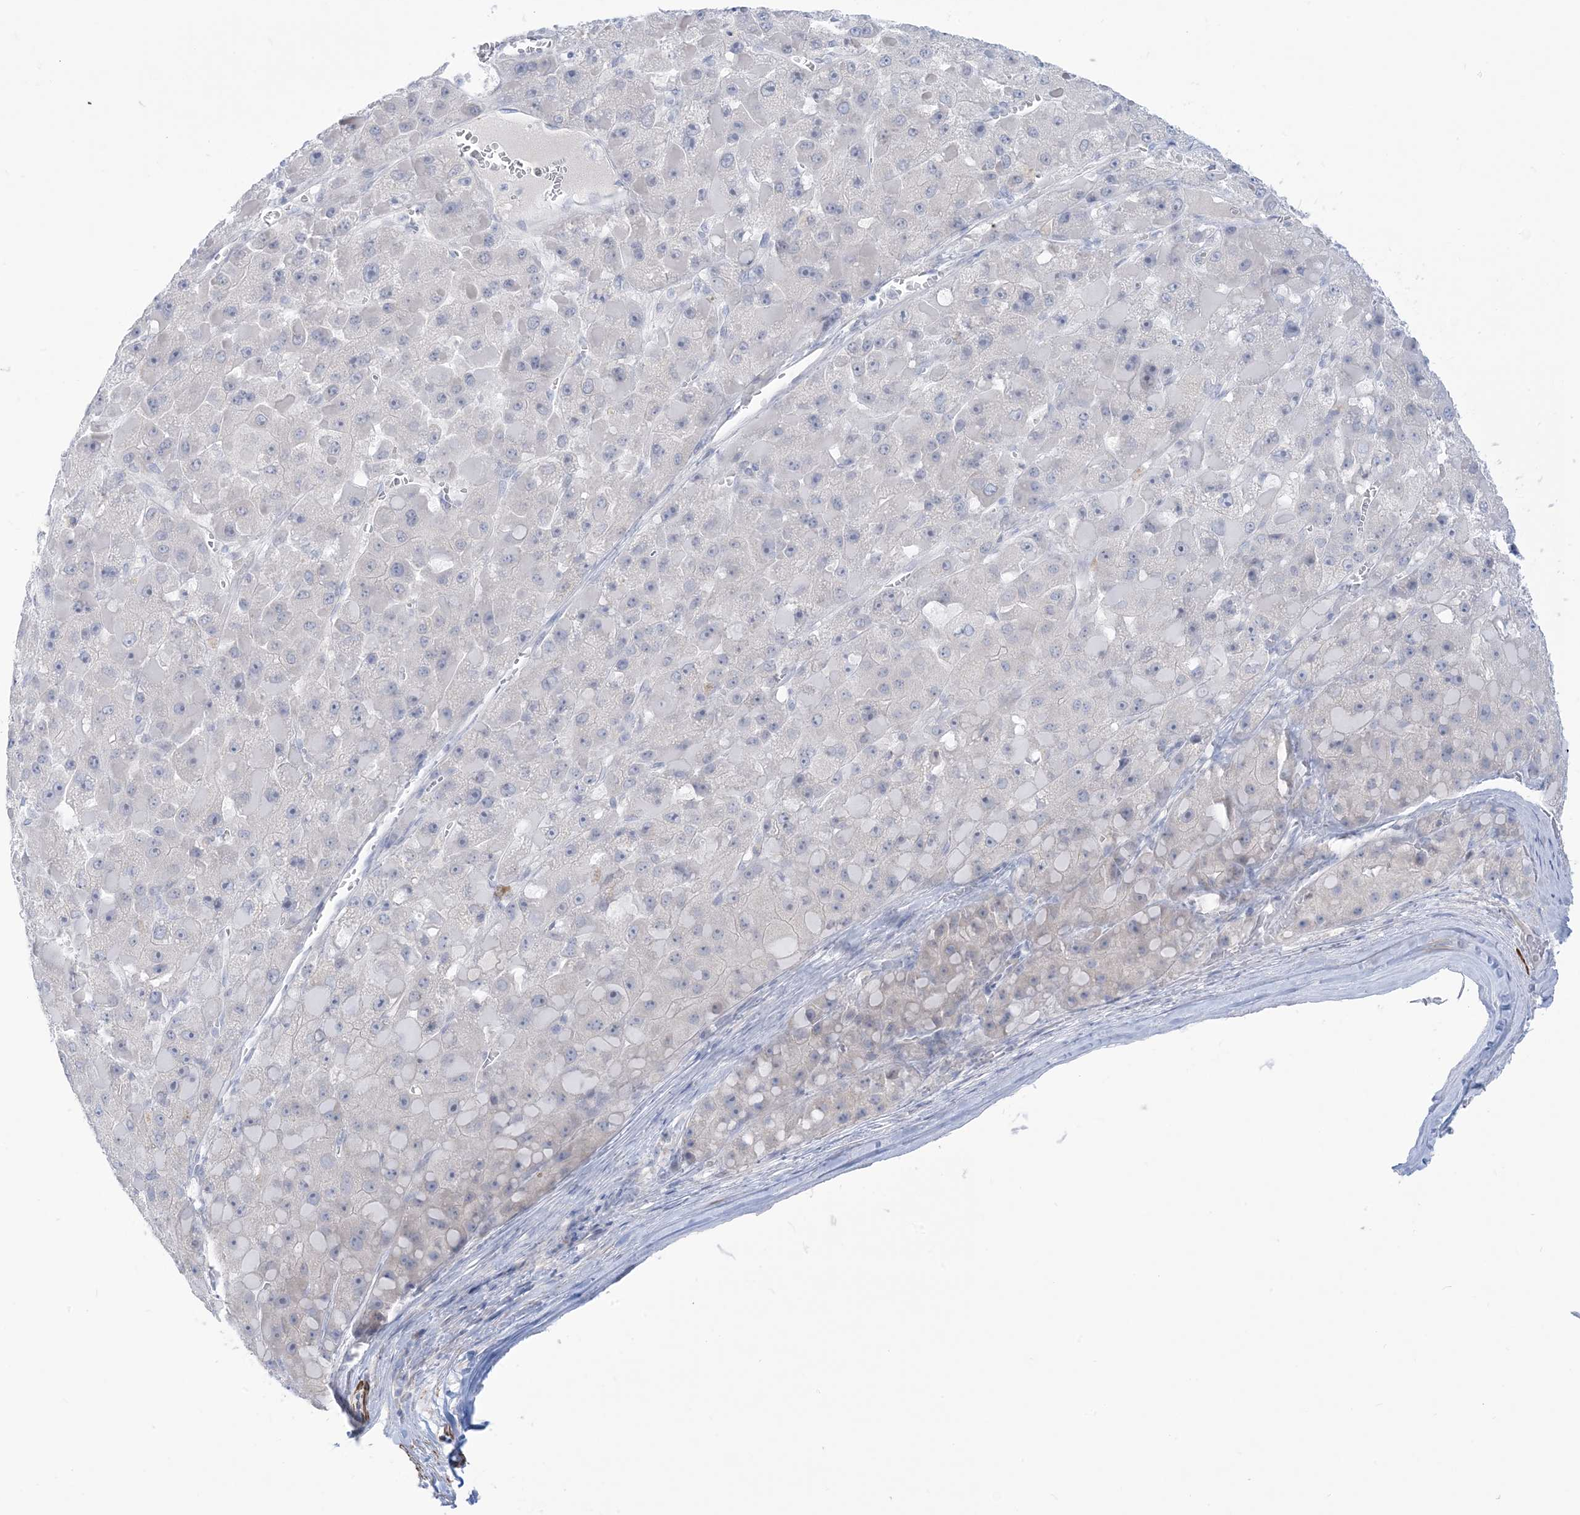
{"staining": {"intensity": "negative", "quantity": "none", "location": "none"}, "tissue": "liver cancer", "cell_type": "Tumor cells", "image_type": "cancer", "snomed": [{"axis": "morphology", "description": "Carcinoma, Hepatocellular, NOS"}, {"axis": "topography", "description": "Liver"}], "caption": "The micrograph reveals no staining of tumor cells in liver cancer.", "gene": "MARS2", "patient": {"sex": "female", "age": 73}}